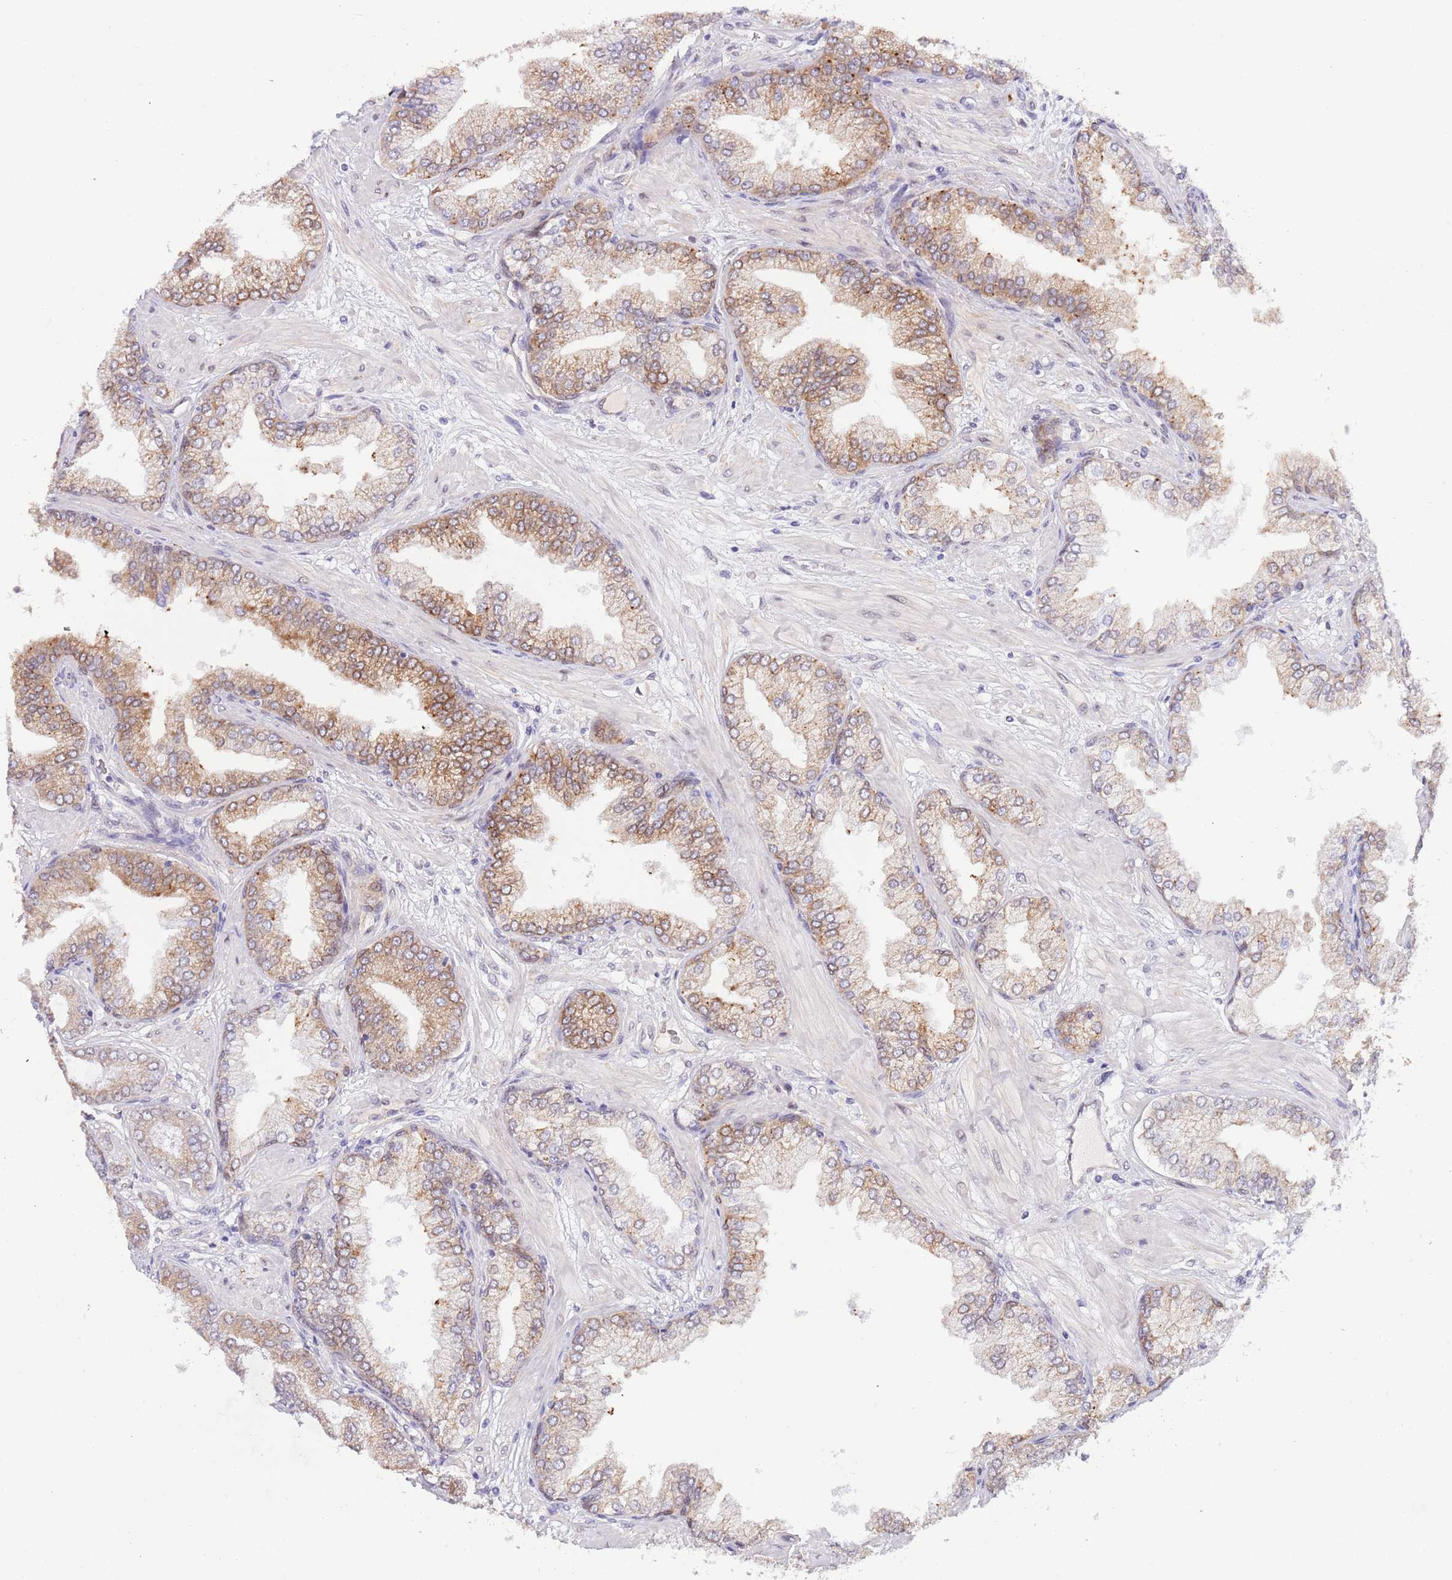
{"staining": {"intensity": "moderate", "quantity": "25%-75%", "location": "cytoplasmic/membranous"}, "tissue": "prostate cancer", "cell_type": "Tumor cells", "image_type": "cancer", "snomed": [{"axis": "morphology", "description": "Adenocarcinoma, Low grade"}, {"axis": "topography", "description": "Prostate"}], "caption": "Adenocarcinoma (low-grade) (prostate) stained with a protein marker reveals moderate staining in tumor cells.", "gene": "EBPL", "patient": {"sex": "male", "age": 55}}